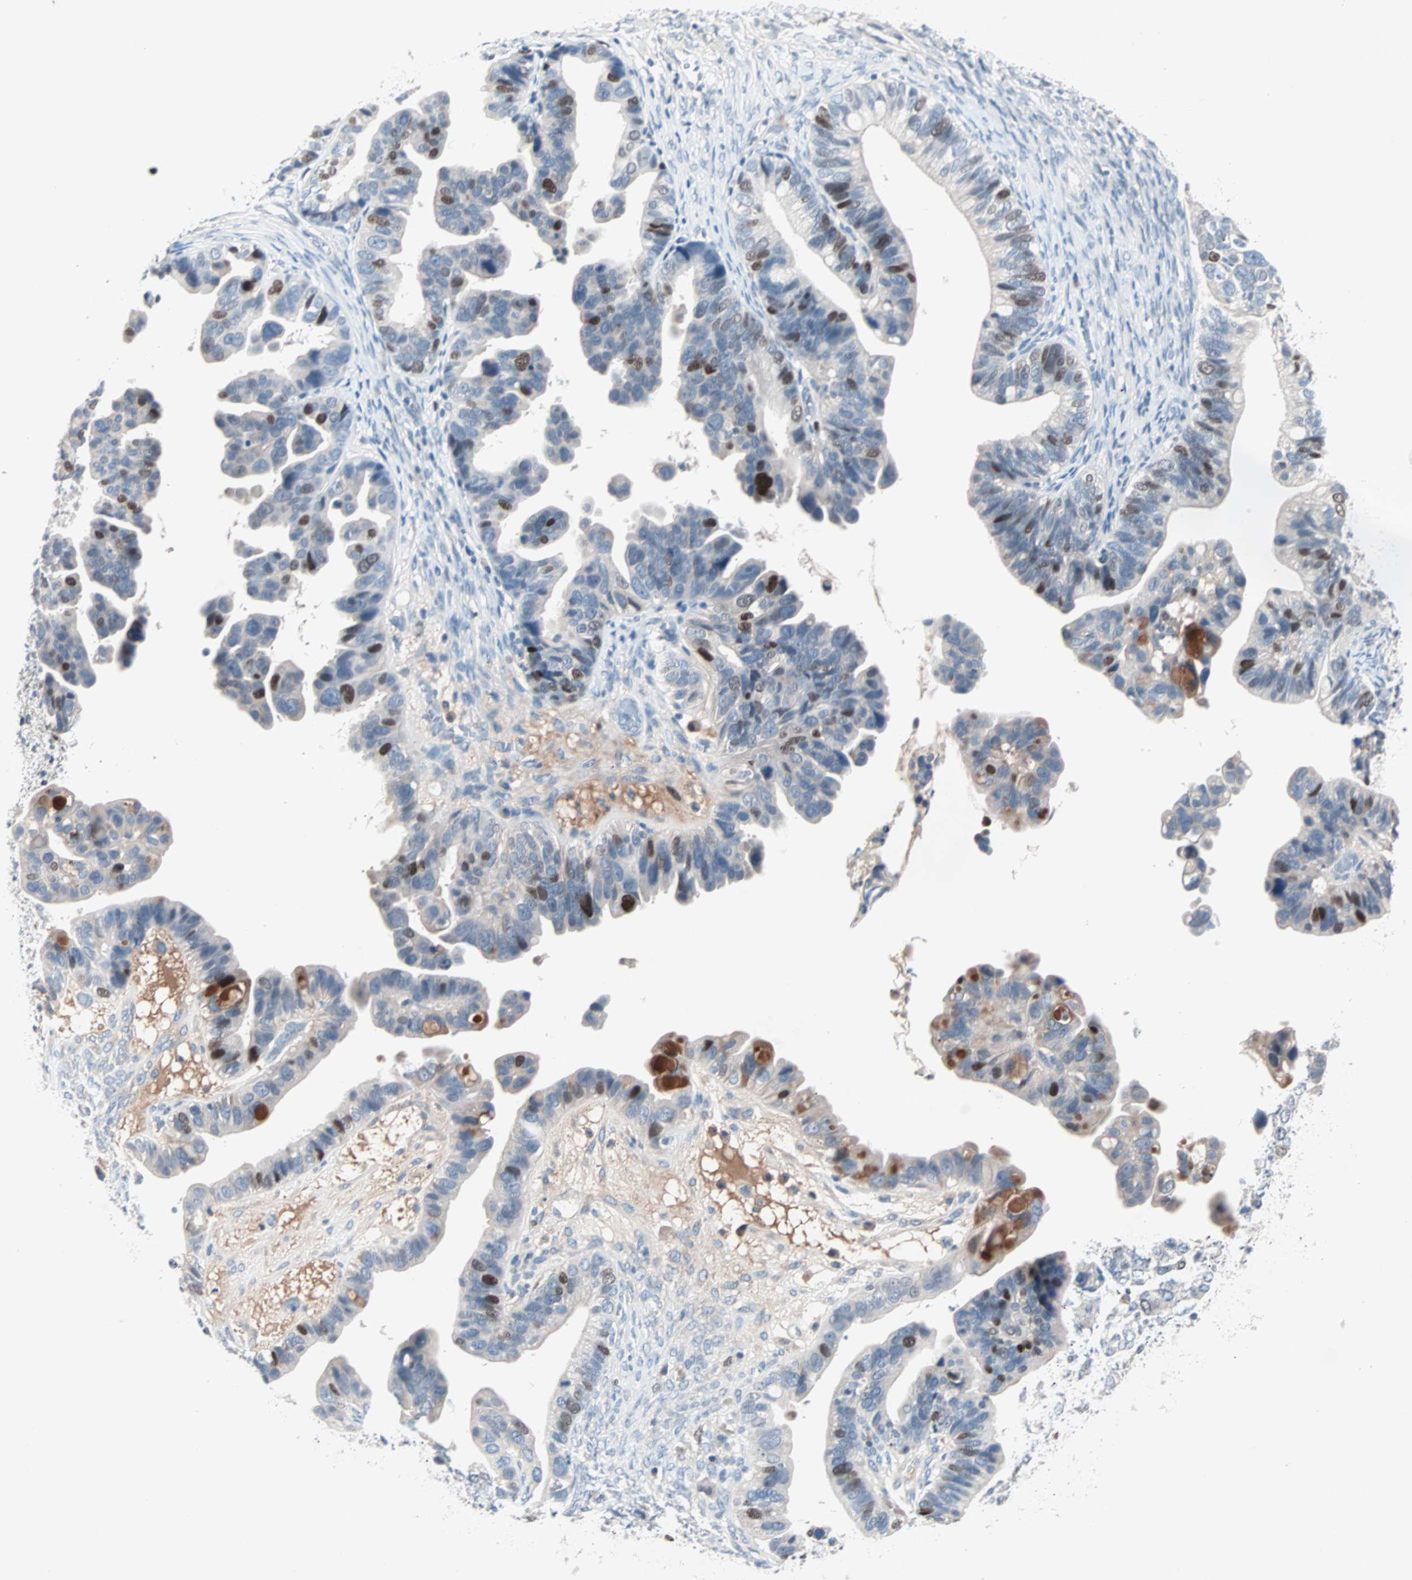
{"staining": {"intensity": "strong", "quantity": "<25%", "location": "nuclear"}, "tissue": "ovarian cancer", "cell_type": "Tumor cells", "image_type": "cancer", "snomed": [{"axis": "morphology", "description": "Cystadenocarcinoma, serous, NOS"}, {"axis": "topography", "description": "Ovary"}], "caption": "Brown immunohistochemical staining in ovarian serous cystadenocarcinoma exhibits strong nuclear positivity in approximately <25% of tumor cells. The protein of interest is stained brown, and the nuclei are stained in blue (DAB IHC with brightfield microscopy, high magnification).", "gene": "CCNE2", "patient": {"sex": "female", "age": 56}}